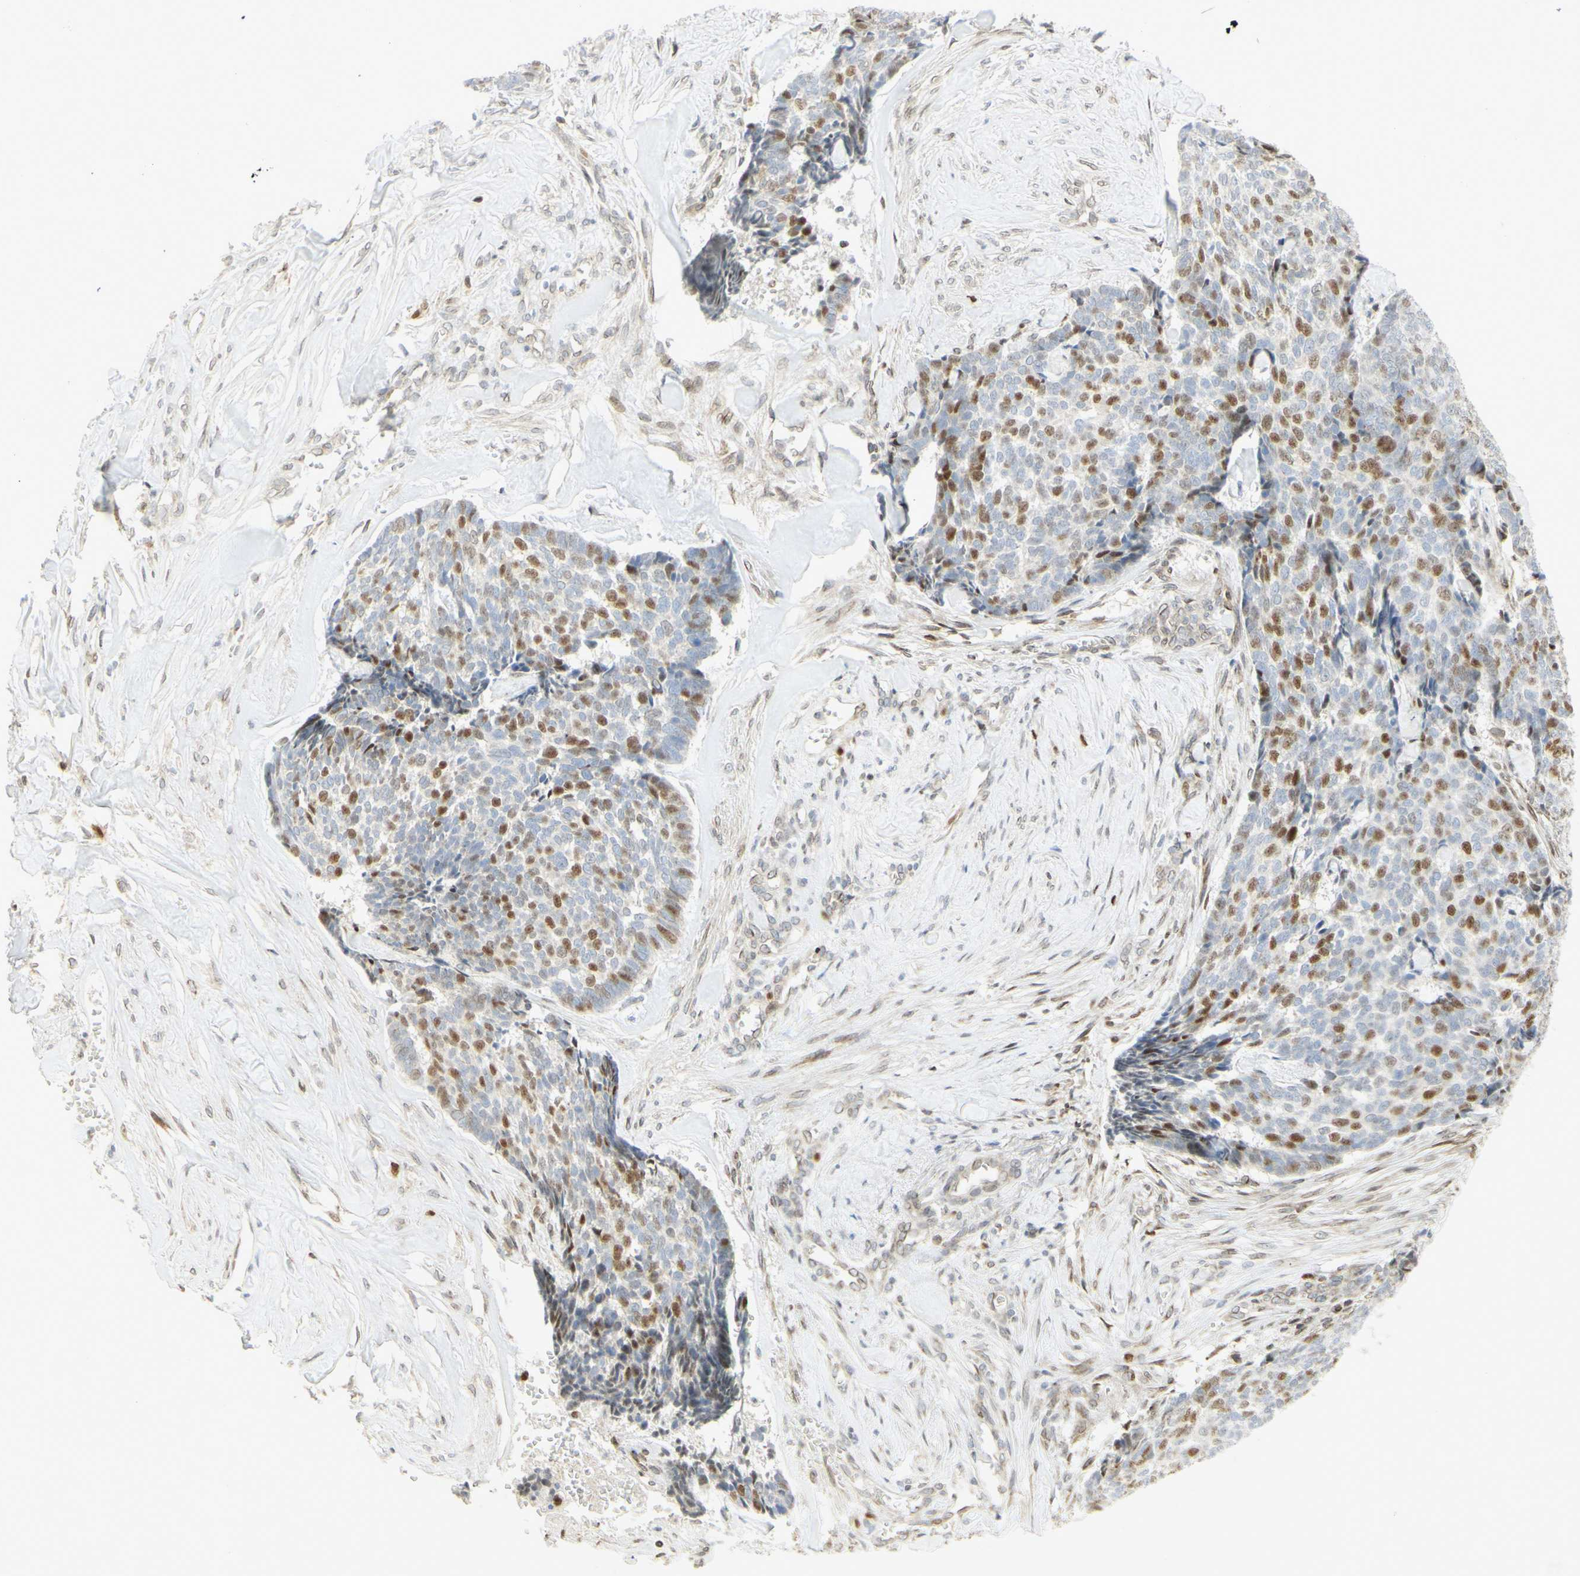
{"staining": {"intensity": "strong", "quantity": "25%-75%", "location": "nuclear"}, "tissue": "skin cancer", "cell_type": "Tumor cells", "image_type": "cancer", "snomed": [{"axis": "morphology", "description": "Basal cell carcinoma"}, {"axis": "topography", "description": "Skin"}], "caption": "Immunohistochemical staining of skin basal cell carcinoma exhibits high levels of strong nuclear protein expression in approximately 25%-75% of tumor cells.", "gene": "E2F1", "patient": {"sex": "male", "age": 84}}